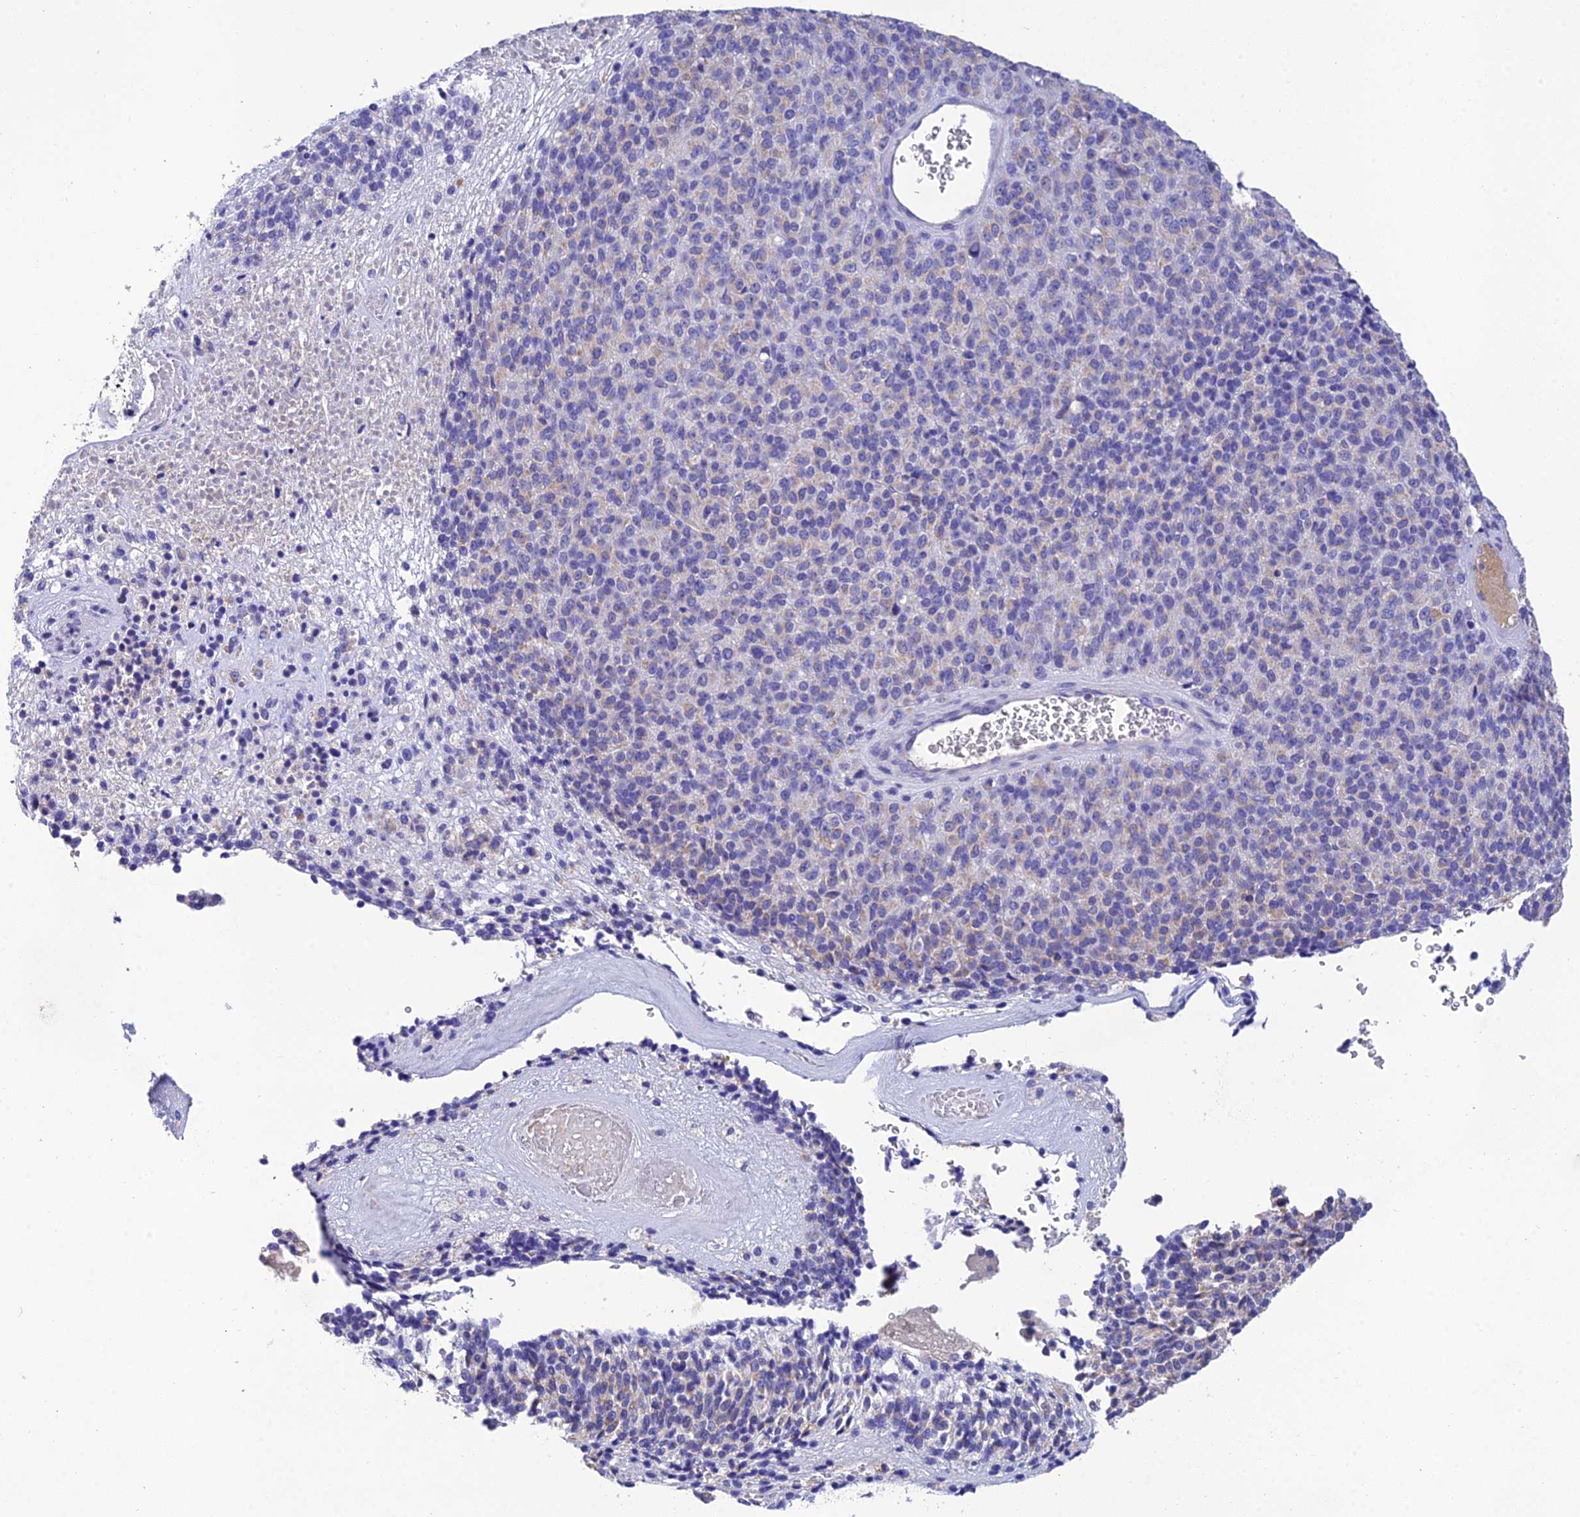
{"staining": {"intensity": "negative", "quantity": "none", "location": "none"}, "tissue": "melanoma", "cell_type": "Tumor cells", "image_type": "cancer", "snomed": [{"axis": "morphology", "description": "Malignant melanoma, Metastatic site"}, {"axis": "topography", "description": "Brain"}], "caption": "Immunohistochemistry (IHC) histopathology image of neoplastic tissue: melanoma stained with DAB shows no significant protein staining in tumor cells.", "gene": "MS4A5", "patient": {"sex": "female", "age": 56}}